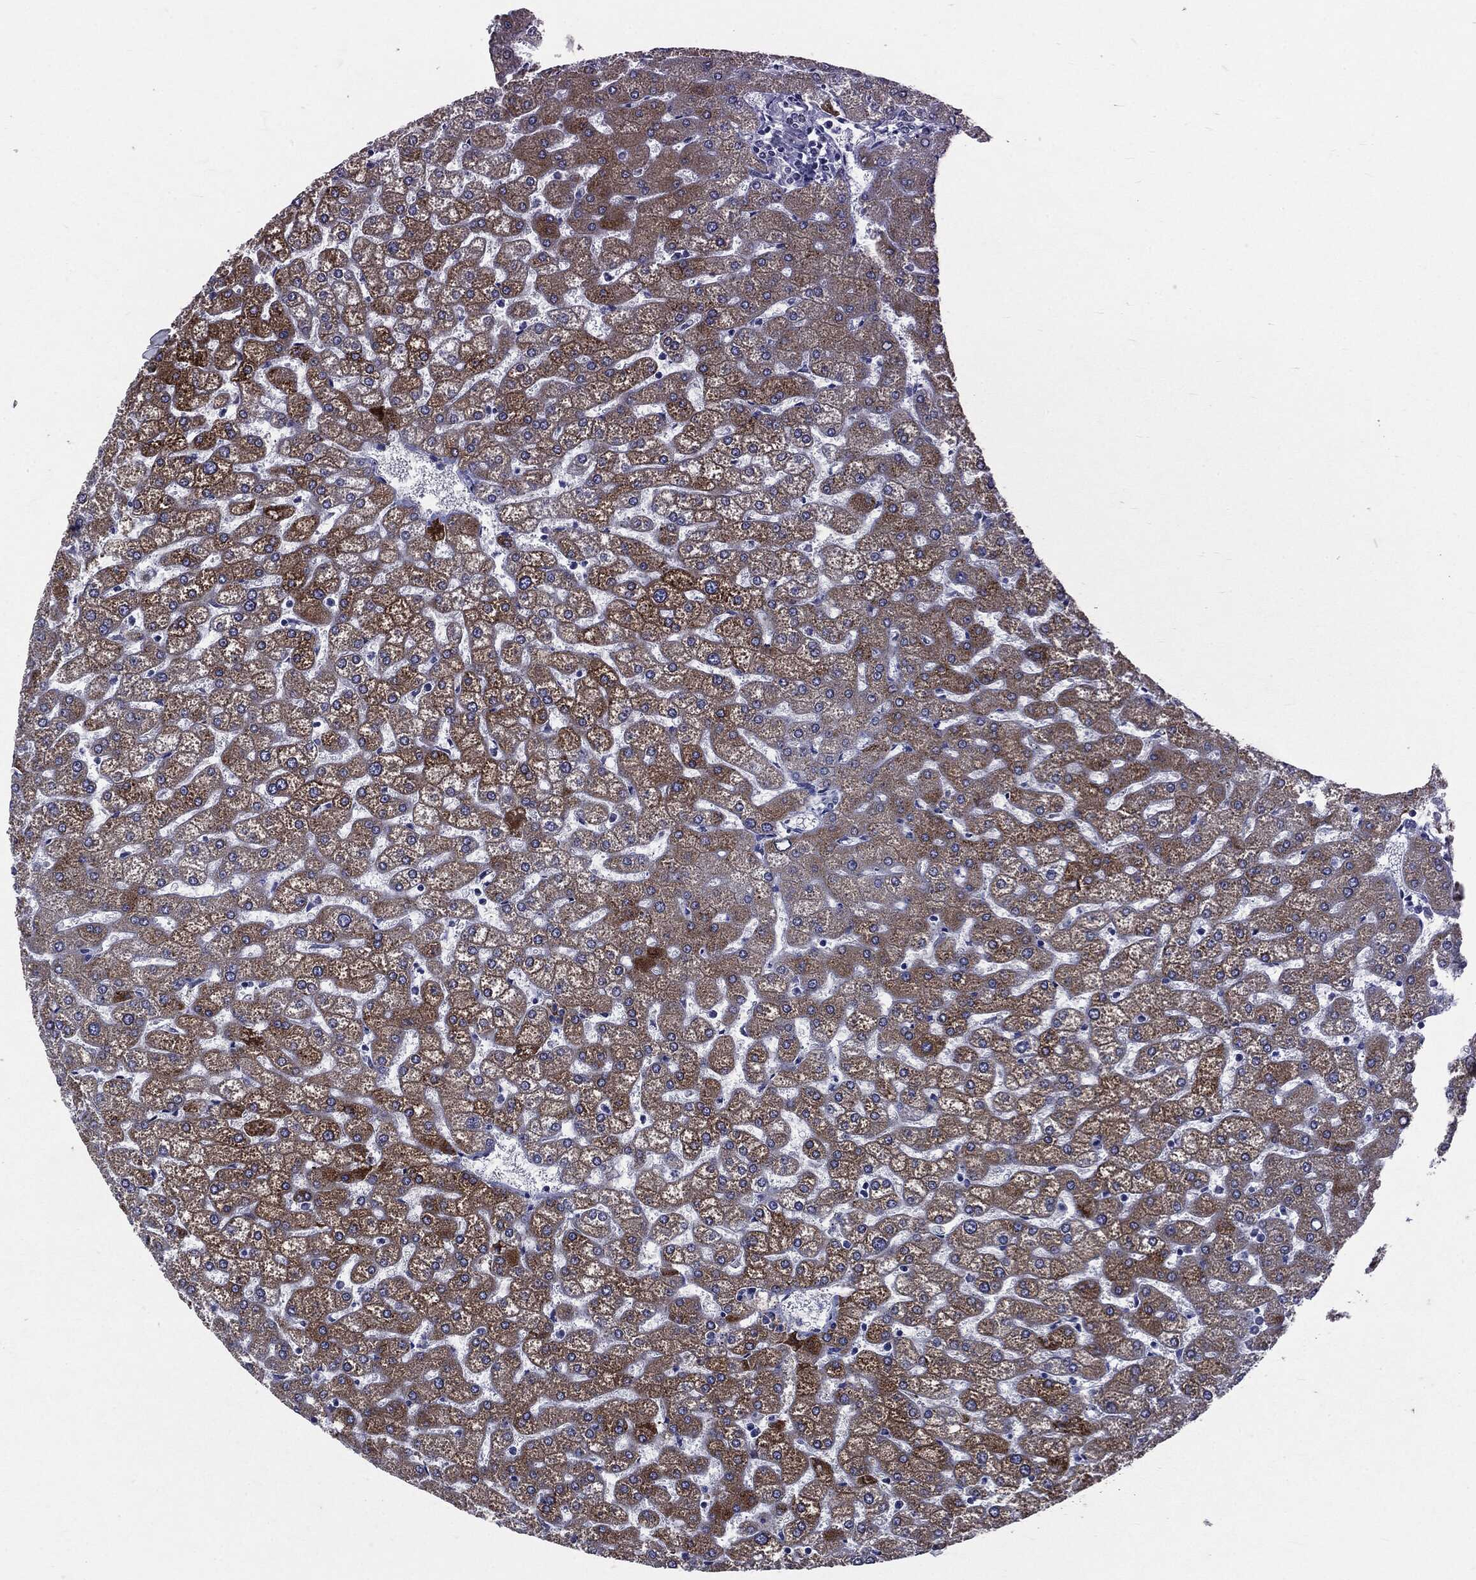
{"staining": {"intensity": "negative", "quantity": "none", "location": "none"}, "tissue": "liver", "cell_type": "Cholangiocytes", "image_type": "normal", "snomed": [{"axis": "morphology", "description": "Normal tissue, NOS"}, {"axis": "topography", "description": "Liver"}], "caption": "IHC photomicrograph of normal liver stained for a protein (brown), which reveals no positivity in cholangiocytes.", "gene": "PTGS2", "patient": {"sex": "female", "age": 32}}